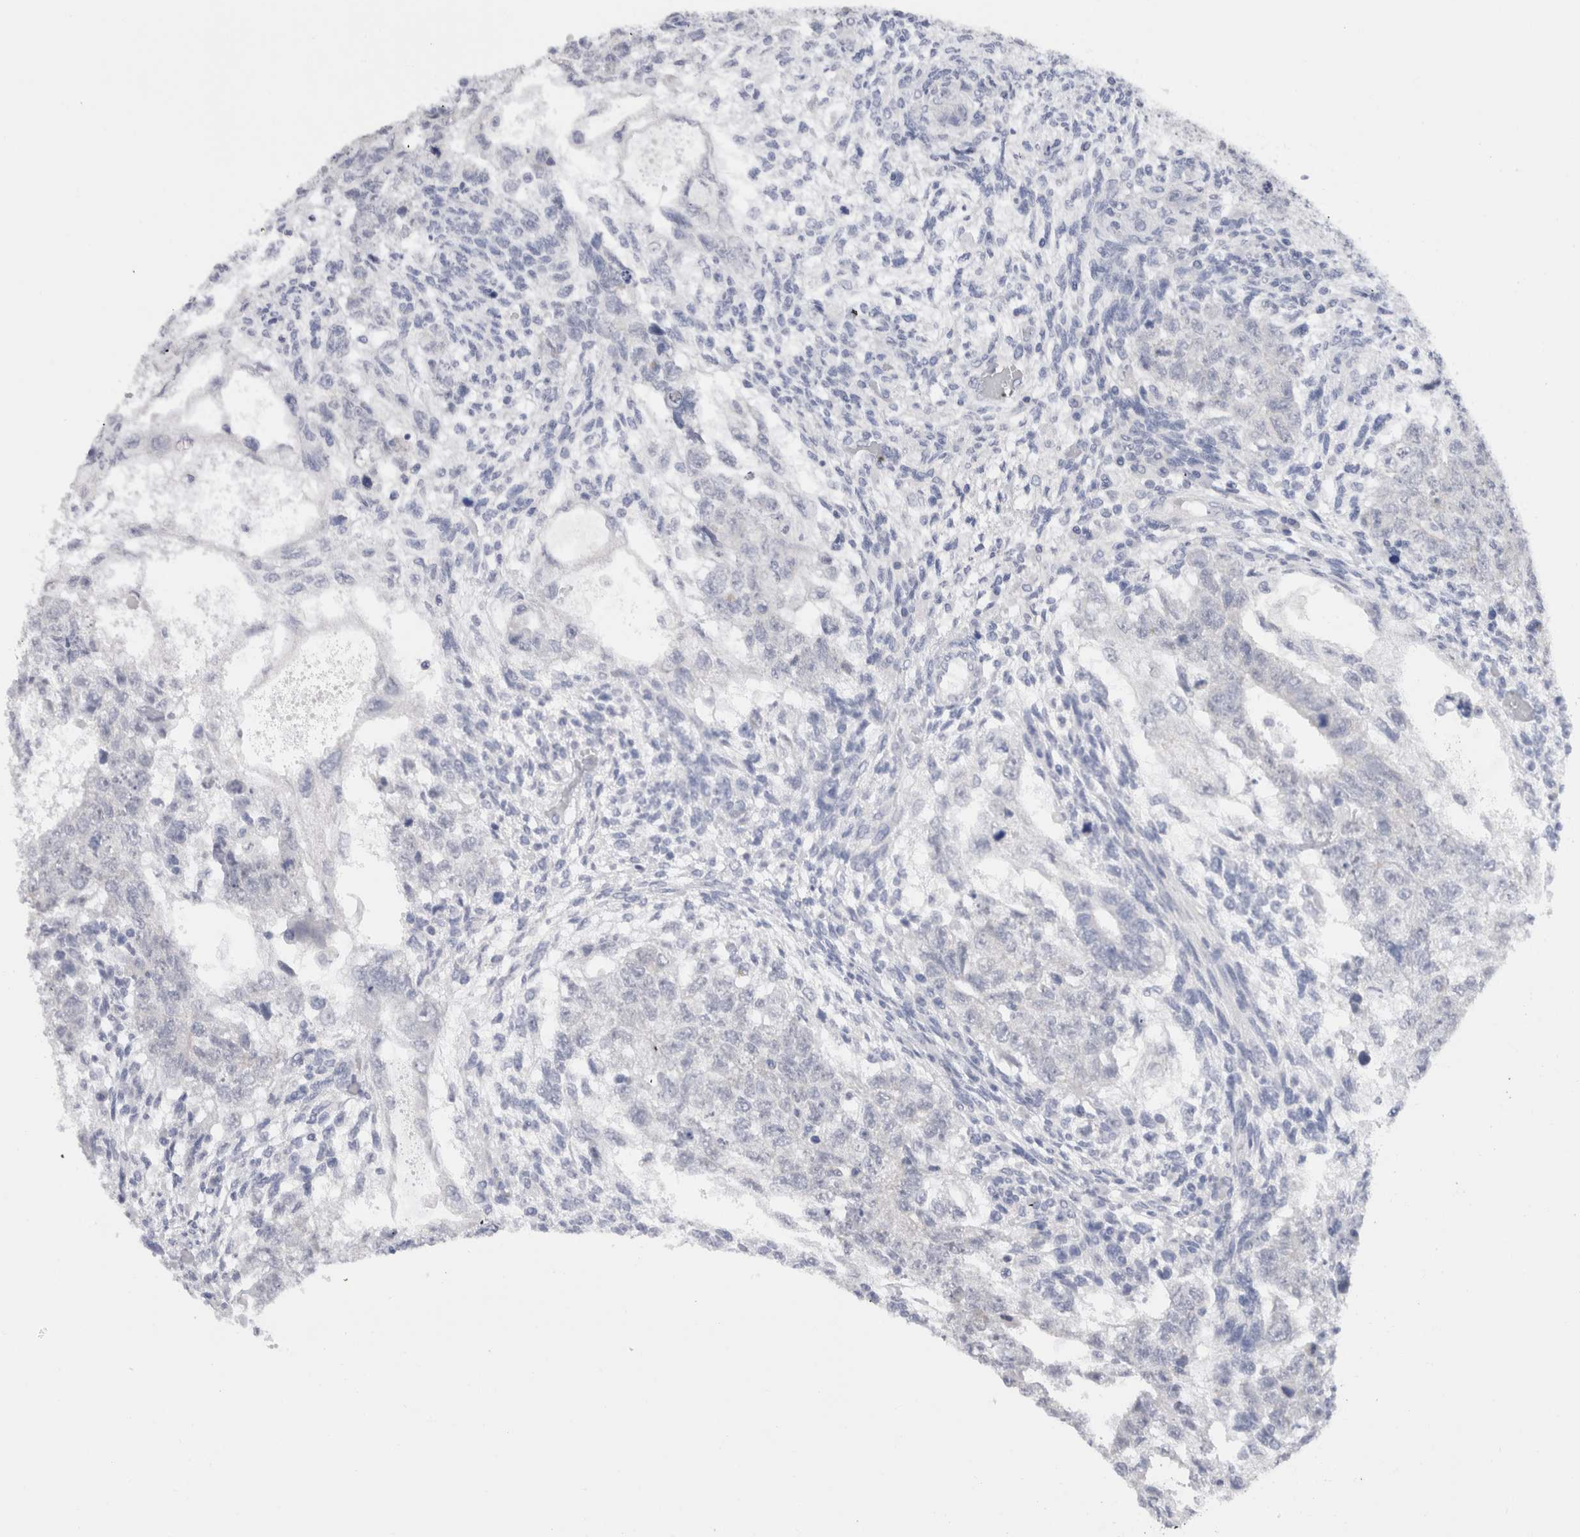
{"staining": {"intensity": "negative", "quantity": "none", "location": "none"}, "tissue": "testis cancer", "cell_type": "Tumor cells", "image_type": "cancer", "snomed": [{"axis": "morphology", "description": "Normal tissue, NOS"}, {"axis": "morphology", "description": "Carcinoma, Embryonal, NOS"}, {"axis": "topography", "description": "Testis"}], "caption": "High magnification brightfield microscopy of testis cancer stained with DAB (3,3'-diaminobenzidine) (brown) and counterstained with hematoxylin (blue): tumor cells show no significant positivity.", "gene": "C9orf50", "patient": {"sex": "male", "age": 36}}